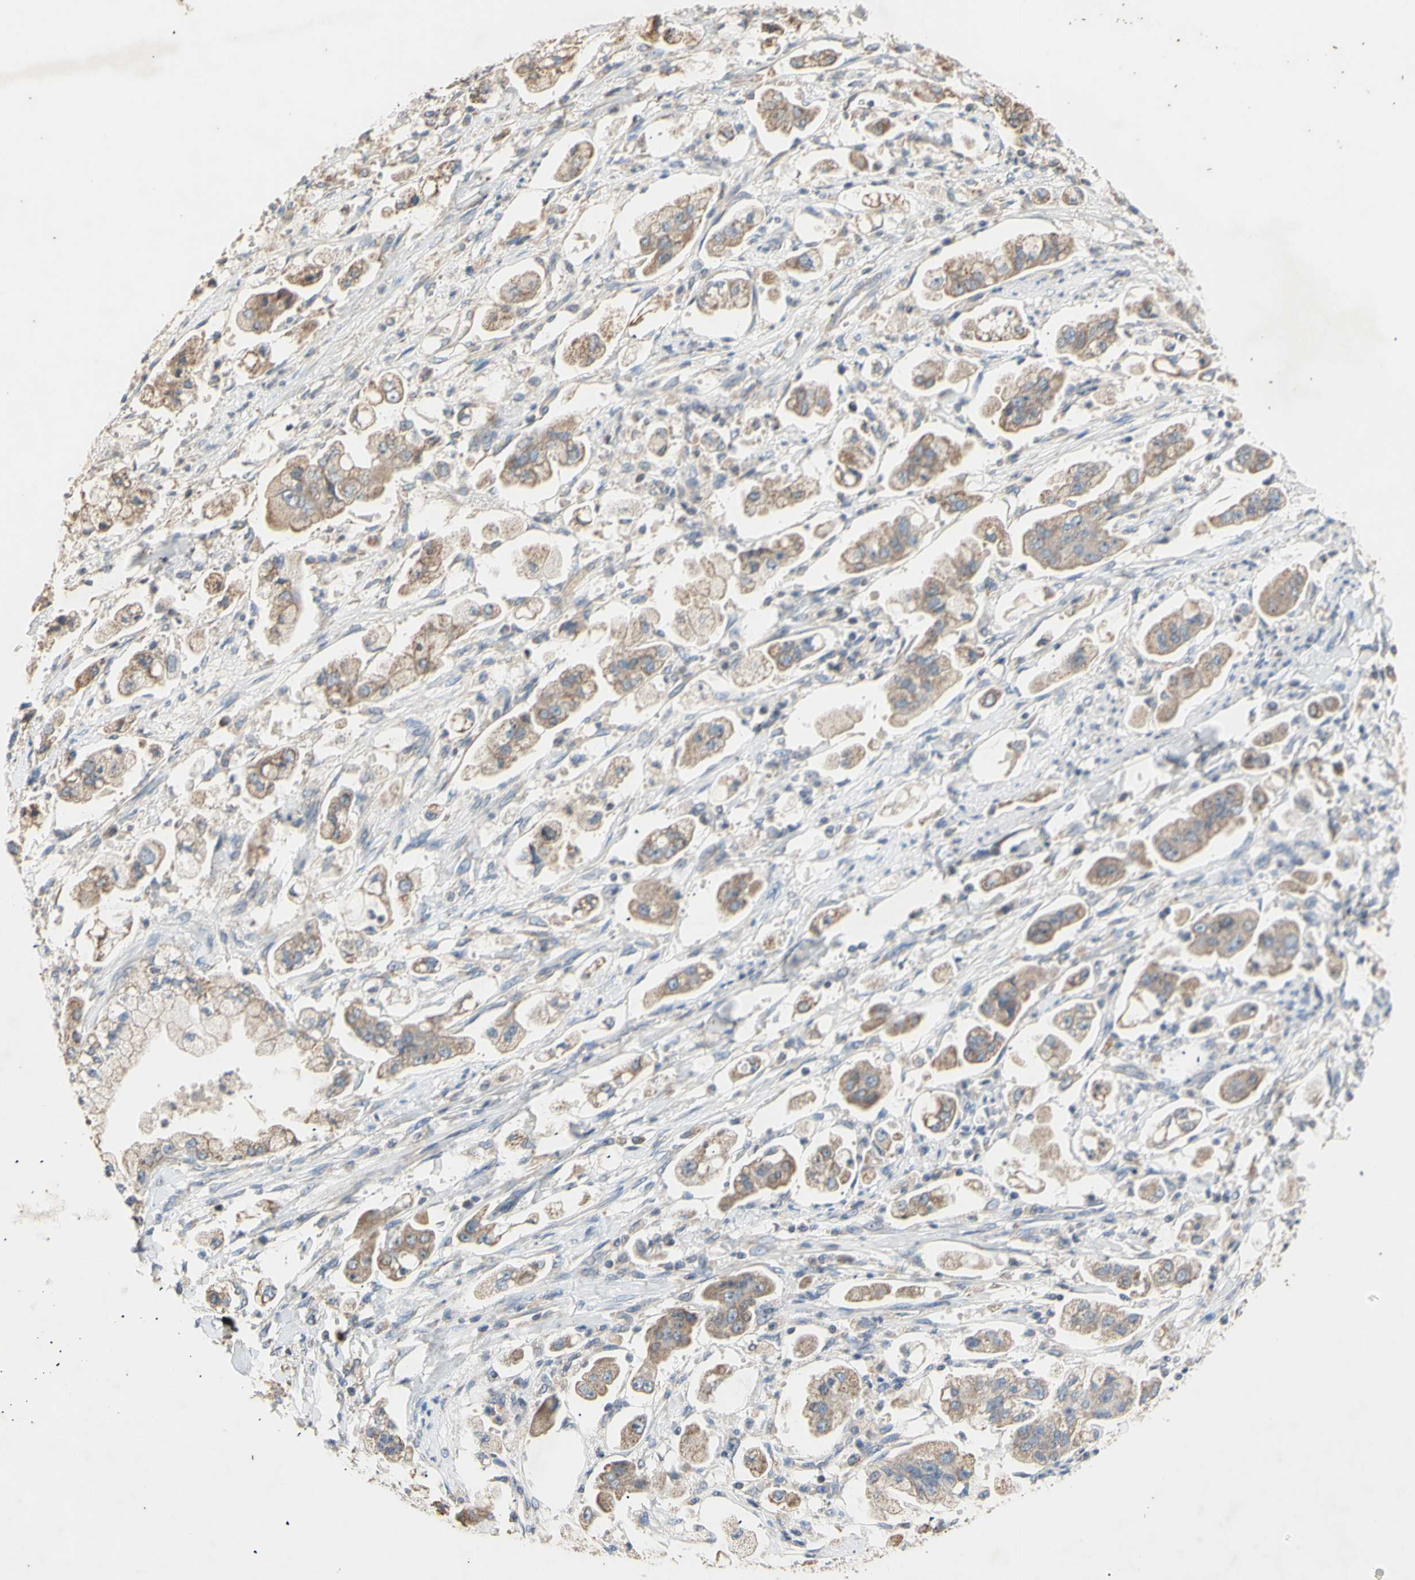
{"staining": {"intensity": "moderate", "quantity": ">75%", "location": "cytoplasmic/membranous"}, "tissue": "stomach cancer", "cell_type": "Tumor cells", "image_type": "cancer", "snomed": [{"axis": "morphology", "description": "Adenocarcinoma, NOS"}, {"axis": "topography", "description": "Stomach"}], "caption": "Human stomach cancer stained with a protein marker shows moderate staining in tumor cells.", "gene": "PTGIS", "patient": {"sex": "male", "age": 62}}